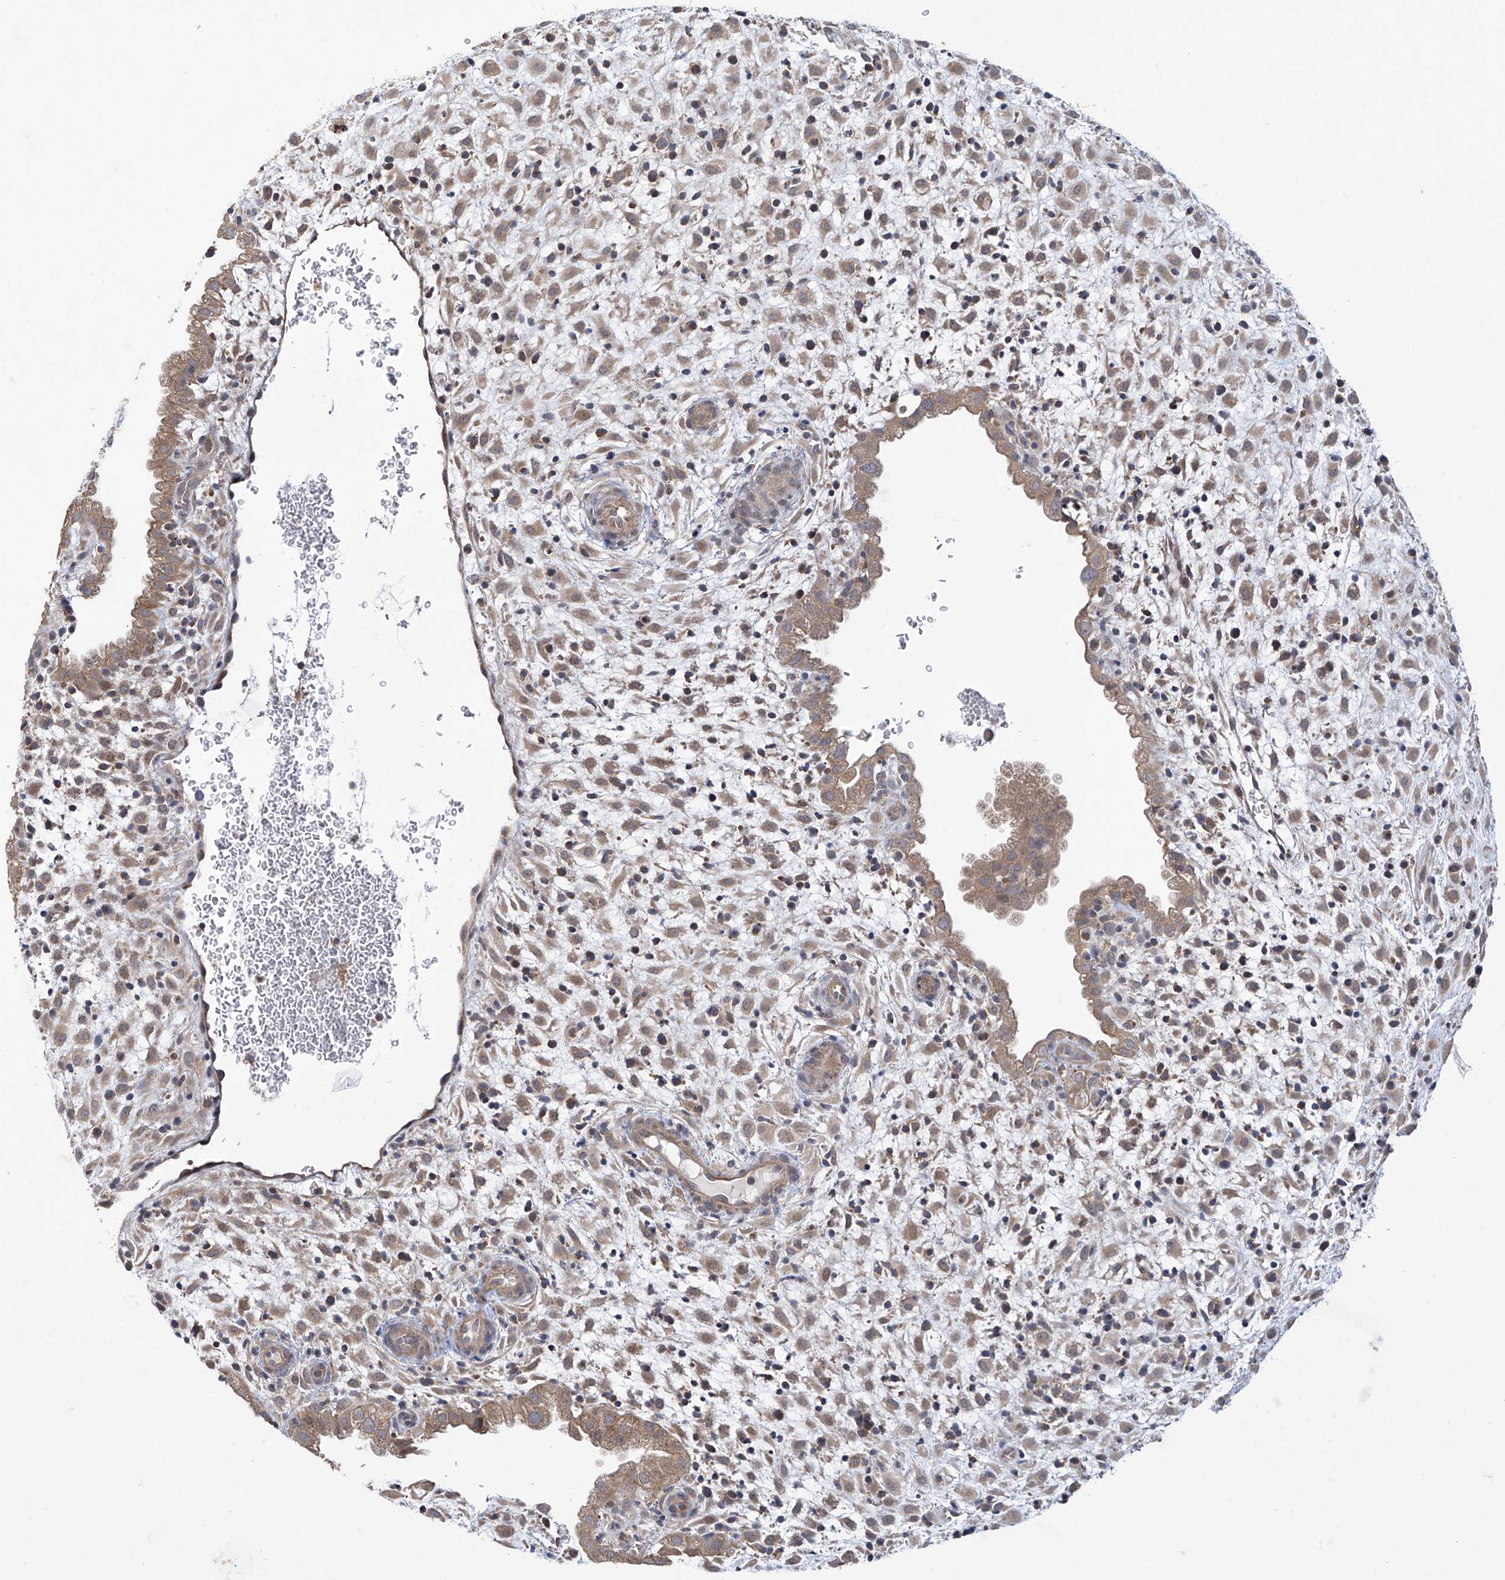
{"staining": {"intensity": "weak", "quantity": ">75%", "location": "cytoplasmic/membranous"}, "tissue": "placenta", "cell_type": "Decidual cells", "image_type": "normal", "snomed": [{"axis": "morphology", "description": "Normal tissue, NOS"}, {"axis": "topography", "description": "Placenta"}], "caption": "The histopathology image displays staining of unremarkable placenta, revealing weak cytoplasmic/membranous protein expression (brown color) within decidual cells. Nuclei are stained in blue.", "gene": "TRIM60", "patient": {"sex": "female", "age": 35}}